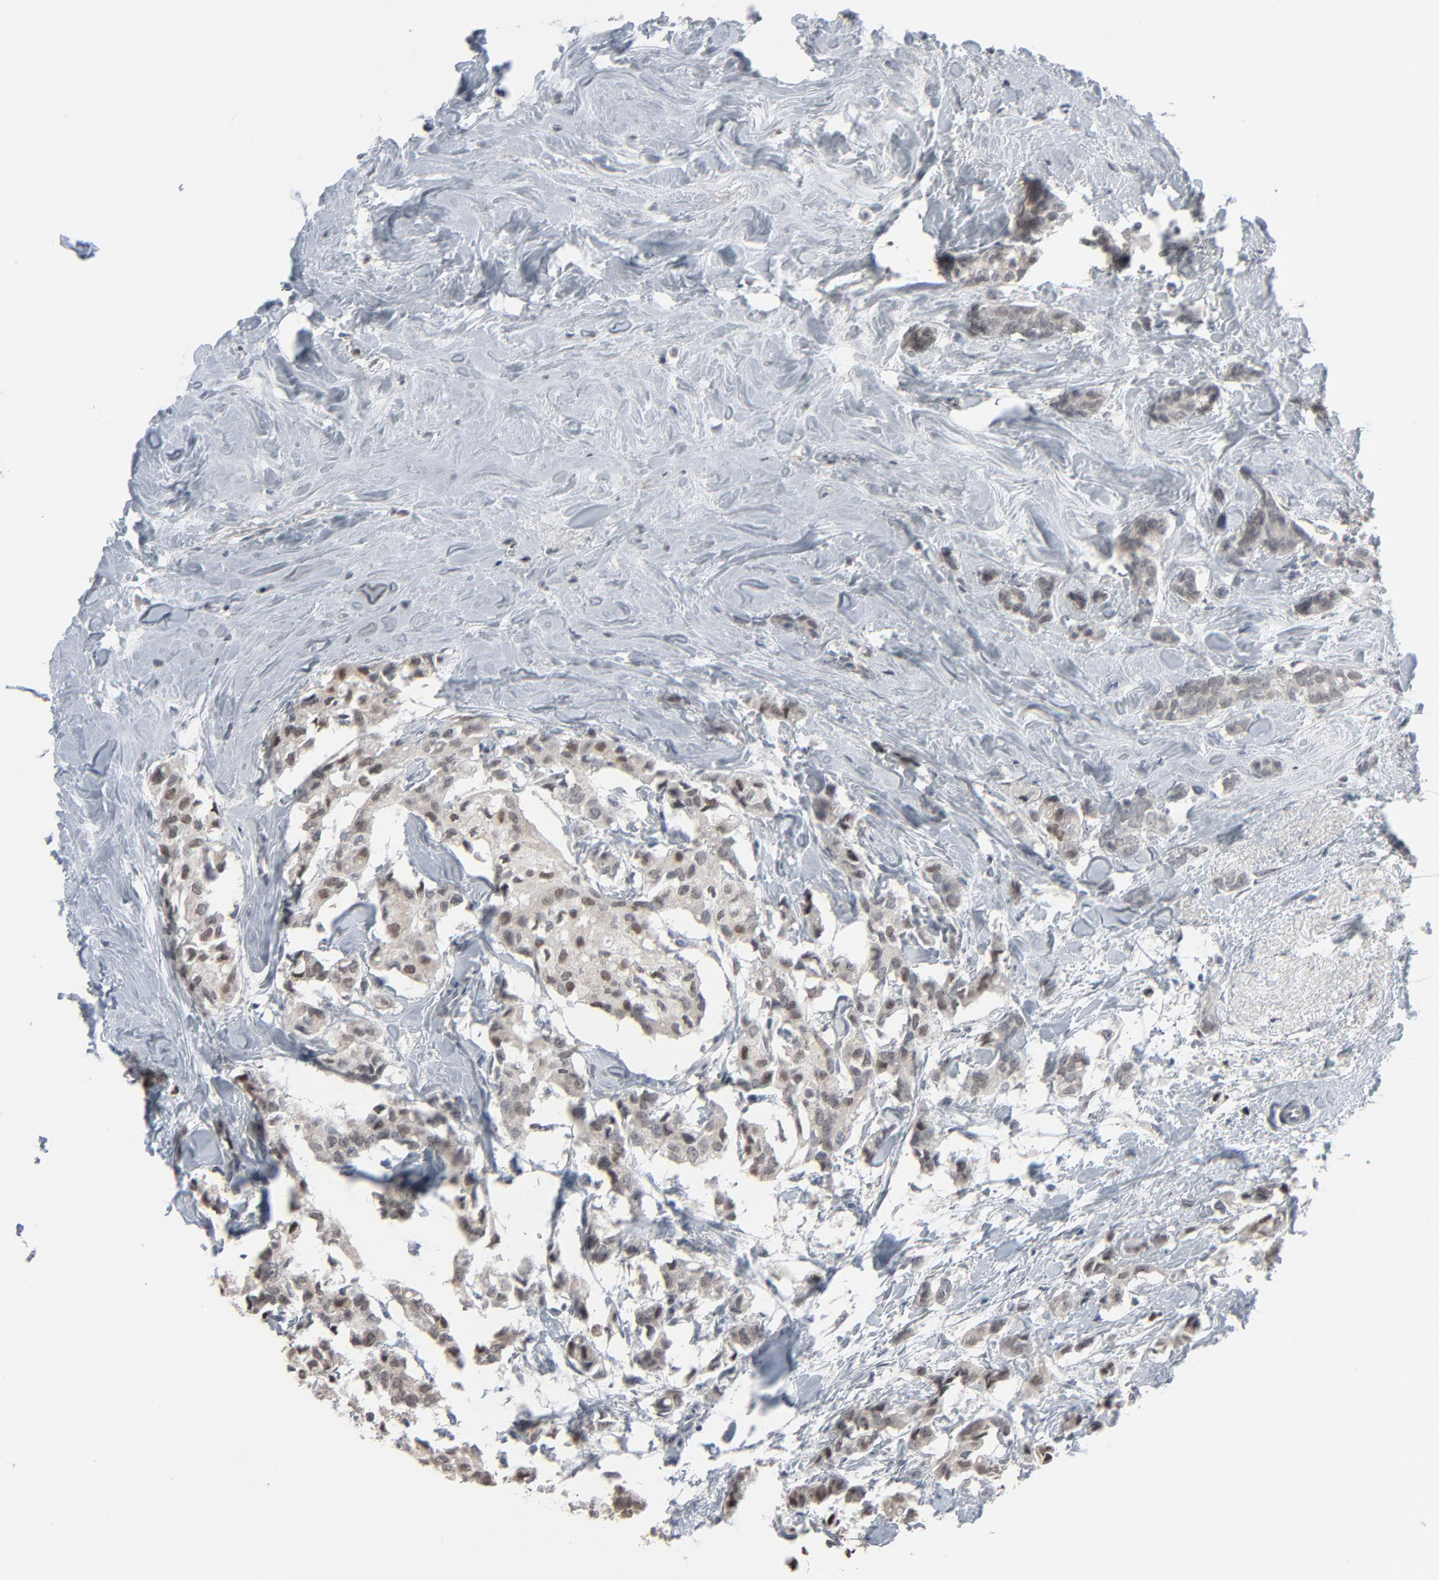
{"staining": {"intensity": "moderate", "quantity": ">75%", "location": "nuclear"}, "tissue": "breast cancer", "cell_type": "Tumor cells", "image_type": "cancer", "snomed": [{"axis": "morphology", "description": "Duct carcinoma"}, {"axis": "topography", "description": "Breast"}], "caption": "An image showing moderate nuclear staining in approximately >75% of tumor cells in breast cancer, as visualized by brown immunohistochemical staining.", "gene": "SAGE1", "patient": {"sex": "female", "age": 84}}